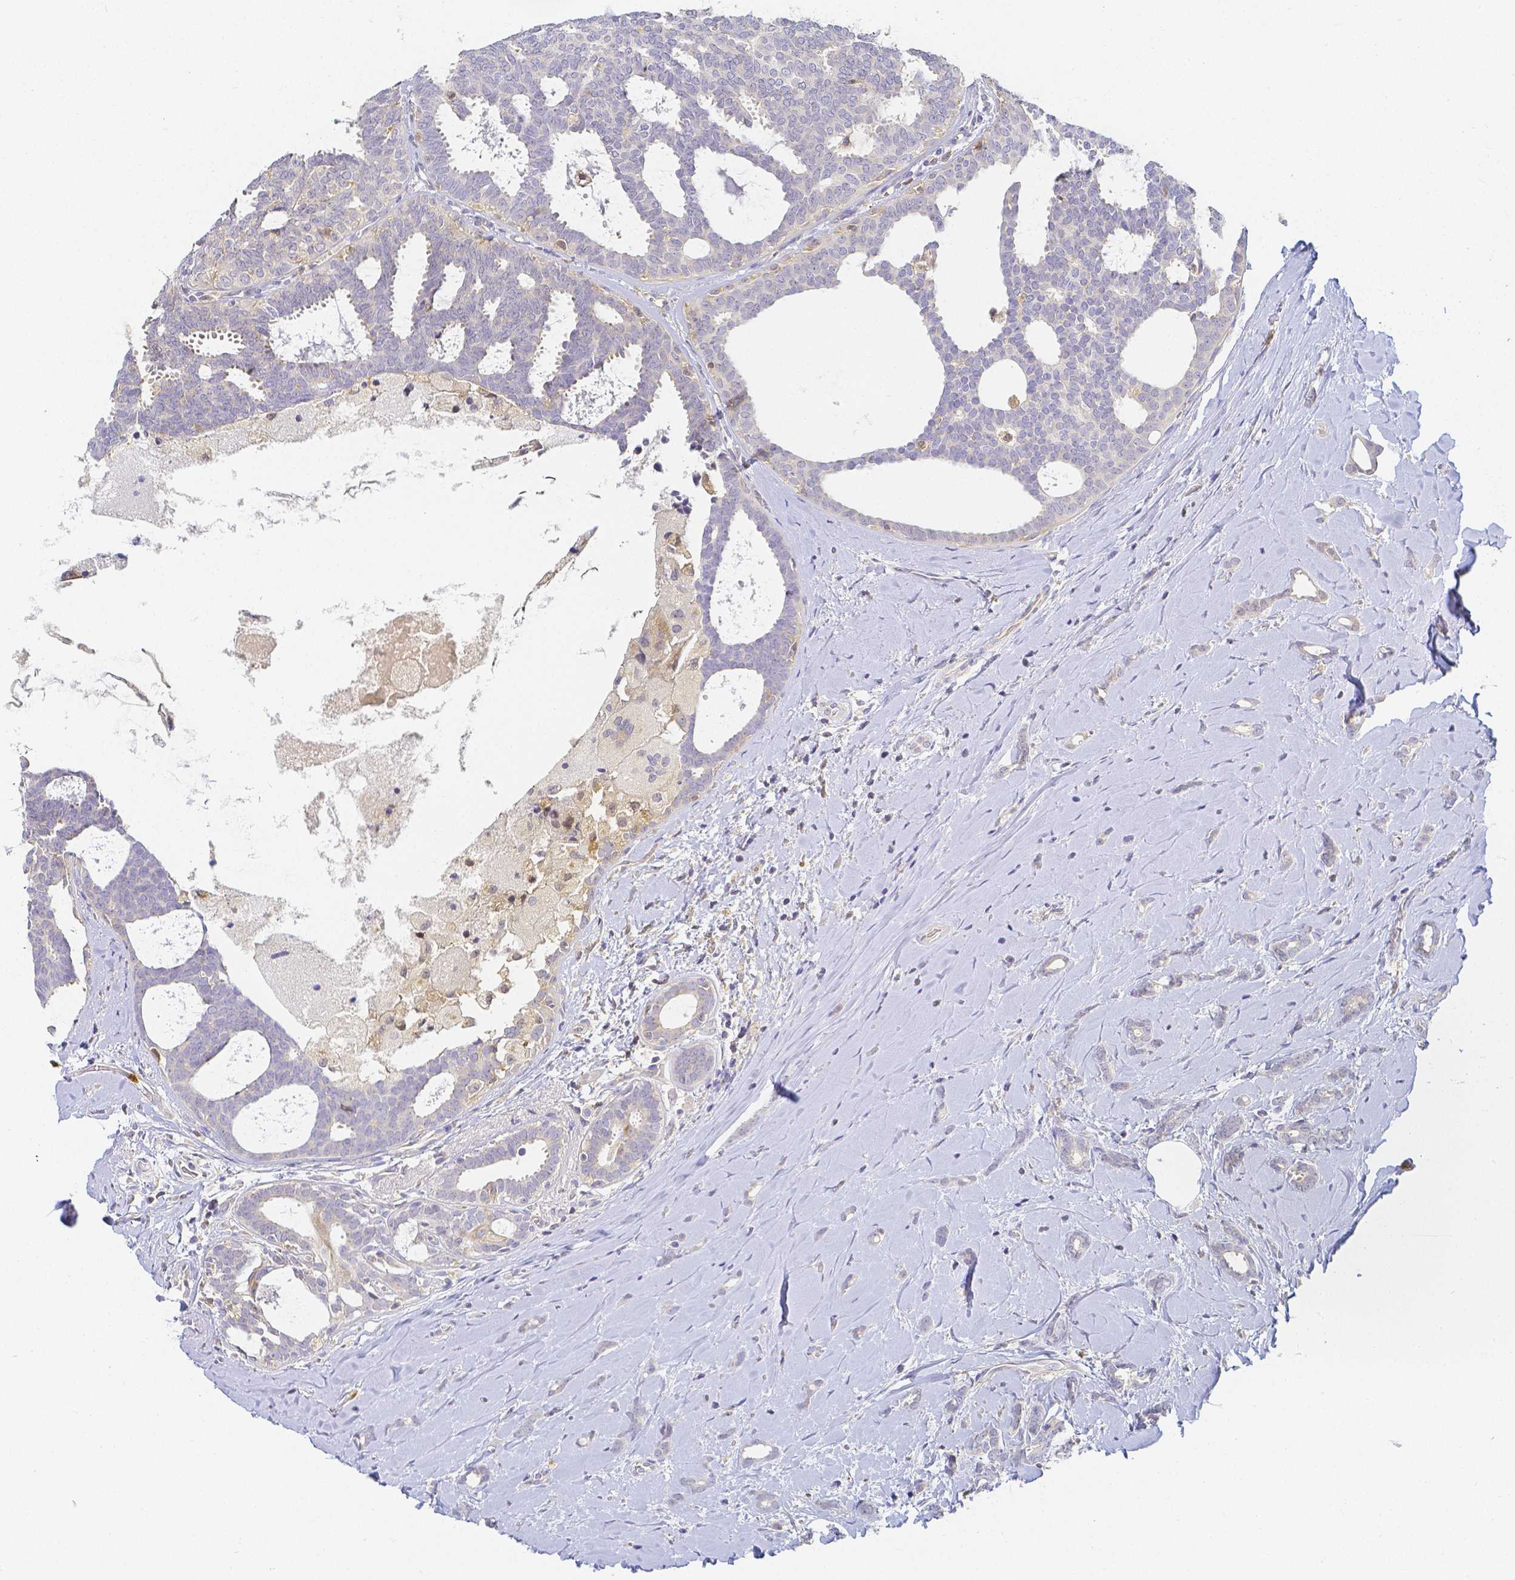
{"staining": {"intensity": "negative", "quantity": "none", "location": "none"}, "tissue": "breast cancer", "cell_type": "Tumor cells", "image_type": "cancer", "snomed": [{"axis": "morphology", "description": "Intraductal carcinoma, in situ"}, {"axis": "morphology", "description": "Duct carcinoma"}, {"axis": "morphology", "description": "Lobular carcinoma, in situ"}, {"axis": "topography", "description": "Breast"}], "caption": "High magnification brightfield microscopy of breast cancer (infiltrating ductal carcinoma) stained with DAB (brown) and counterstained with hematoxylin (blue): tumor cells show no significant positivity.", "gene": "KCNH1", "patient": {"sex": "female", "age": 44}}